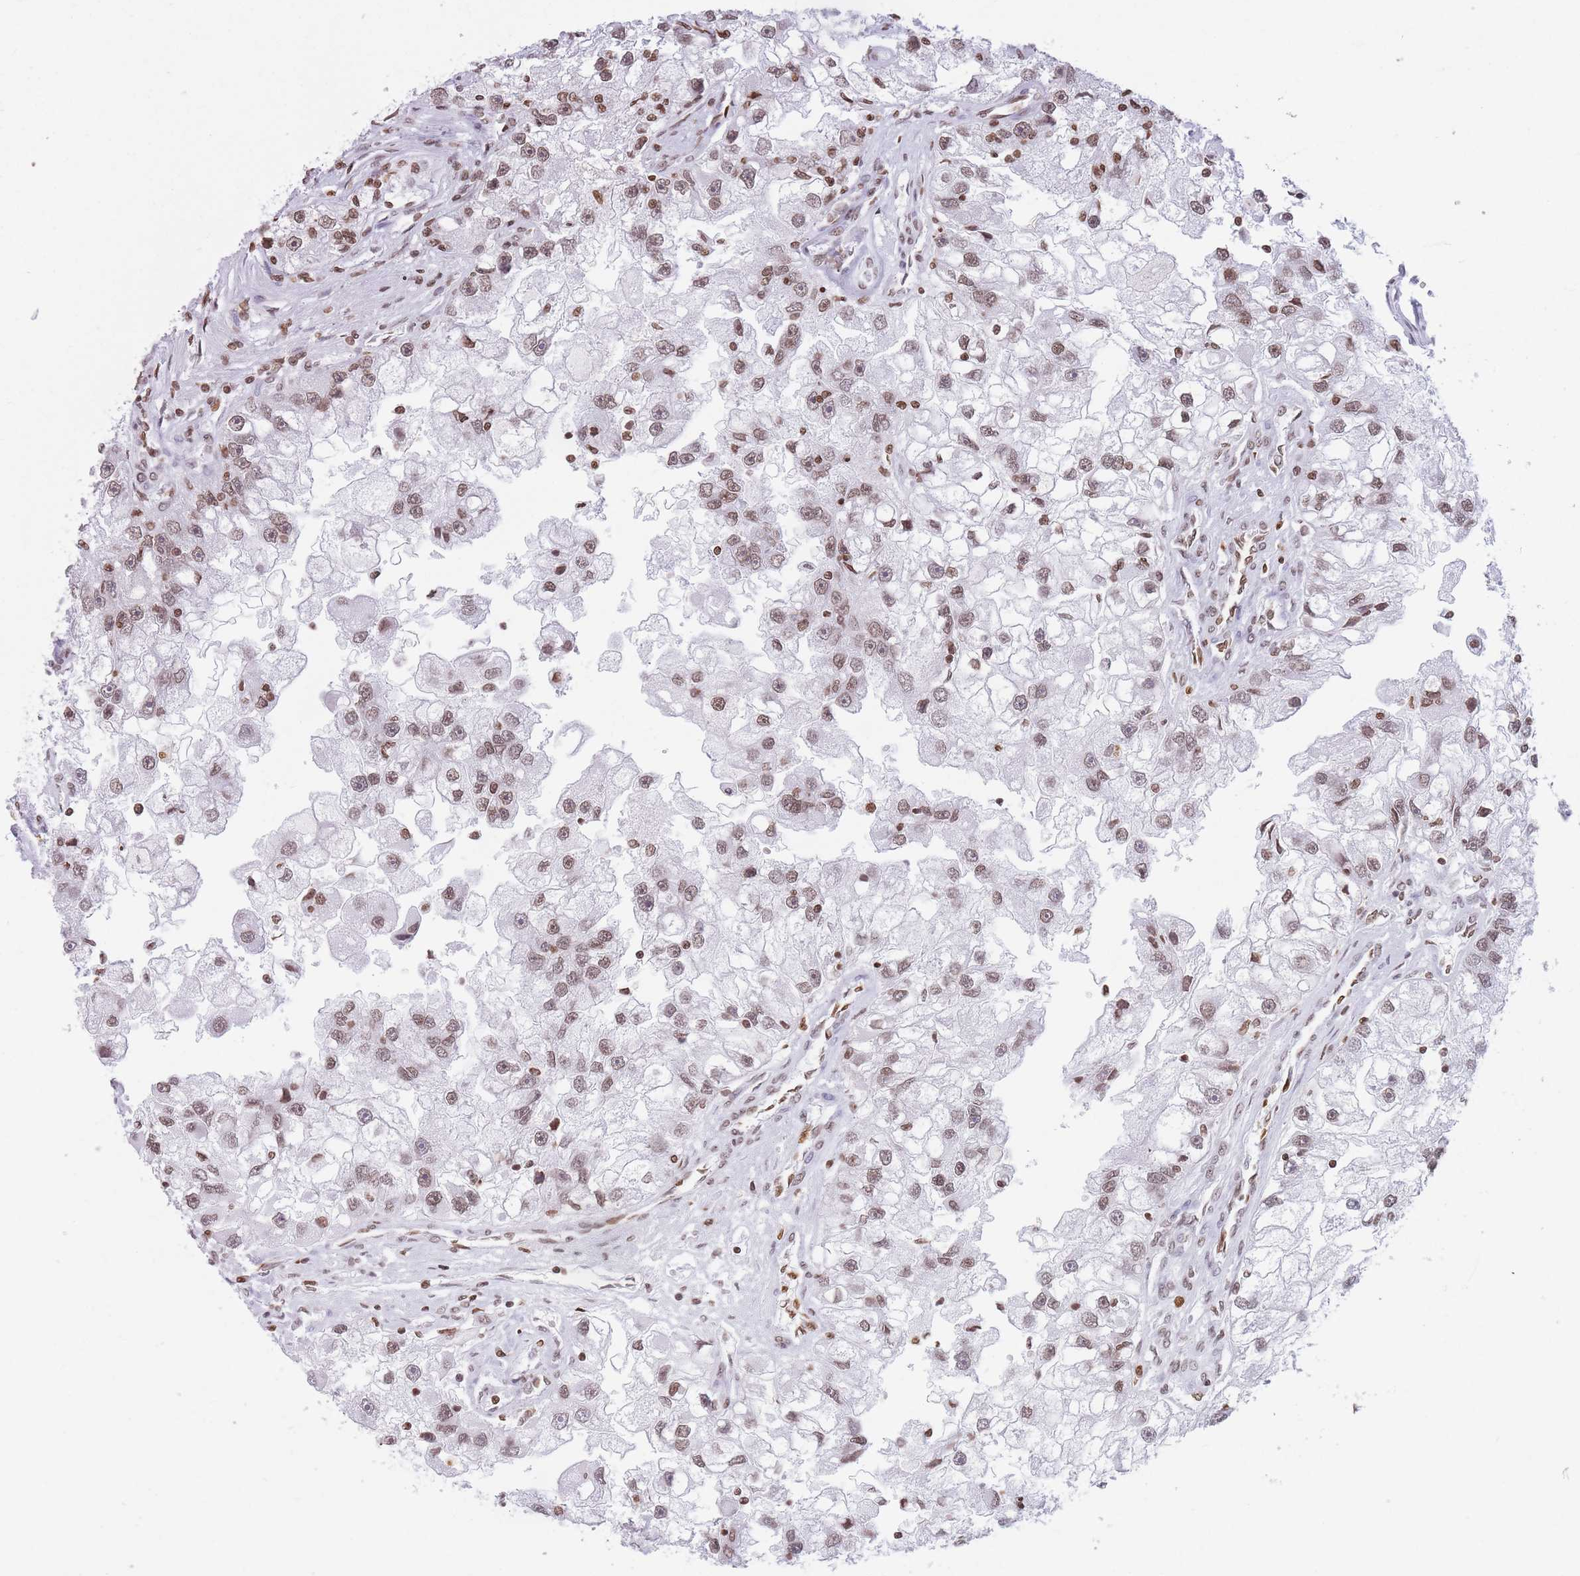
{"staining": {"intensity": "moderate", "quantity": ">75%", "location": "nuclear"}, "tissue": "renal cancer", "cell_type": "Tumor cells", "image_type": "cancer", "snomed": [{"axis": "morphology", "description": "Adenocarcinoma, NOS"}, {"axis": "topography", "description": "Kidney"}], "caption": "The image exhibits immunohistochemical staining of adenocarcinoma (renal). There is moderate nuclear expression is appreciated in about >75% of tumor cells.", "gene": "RYK", "patient": {"sex": "male", "age": 63}}